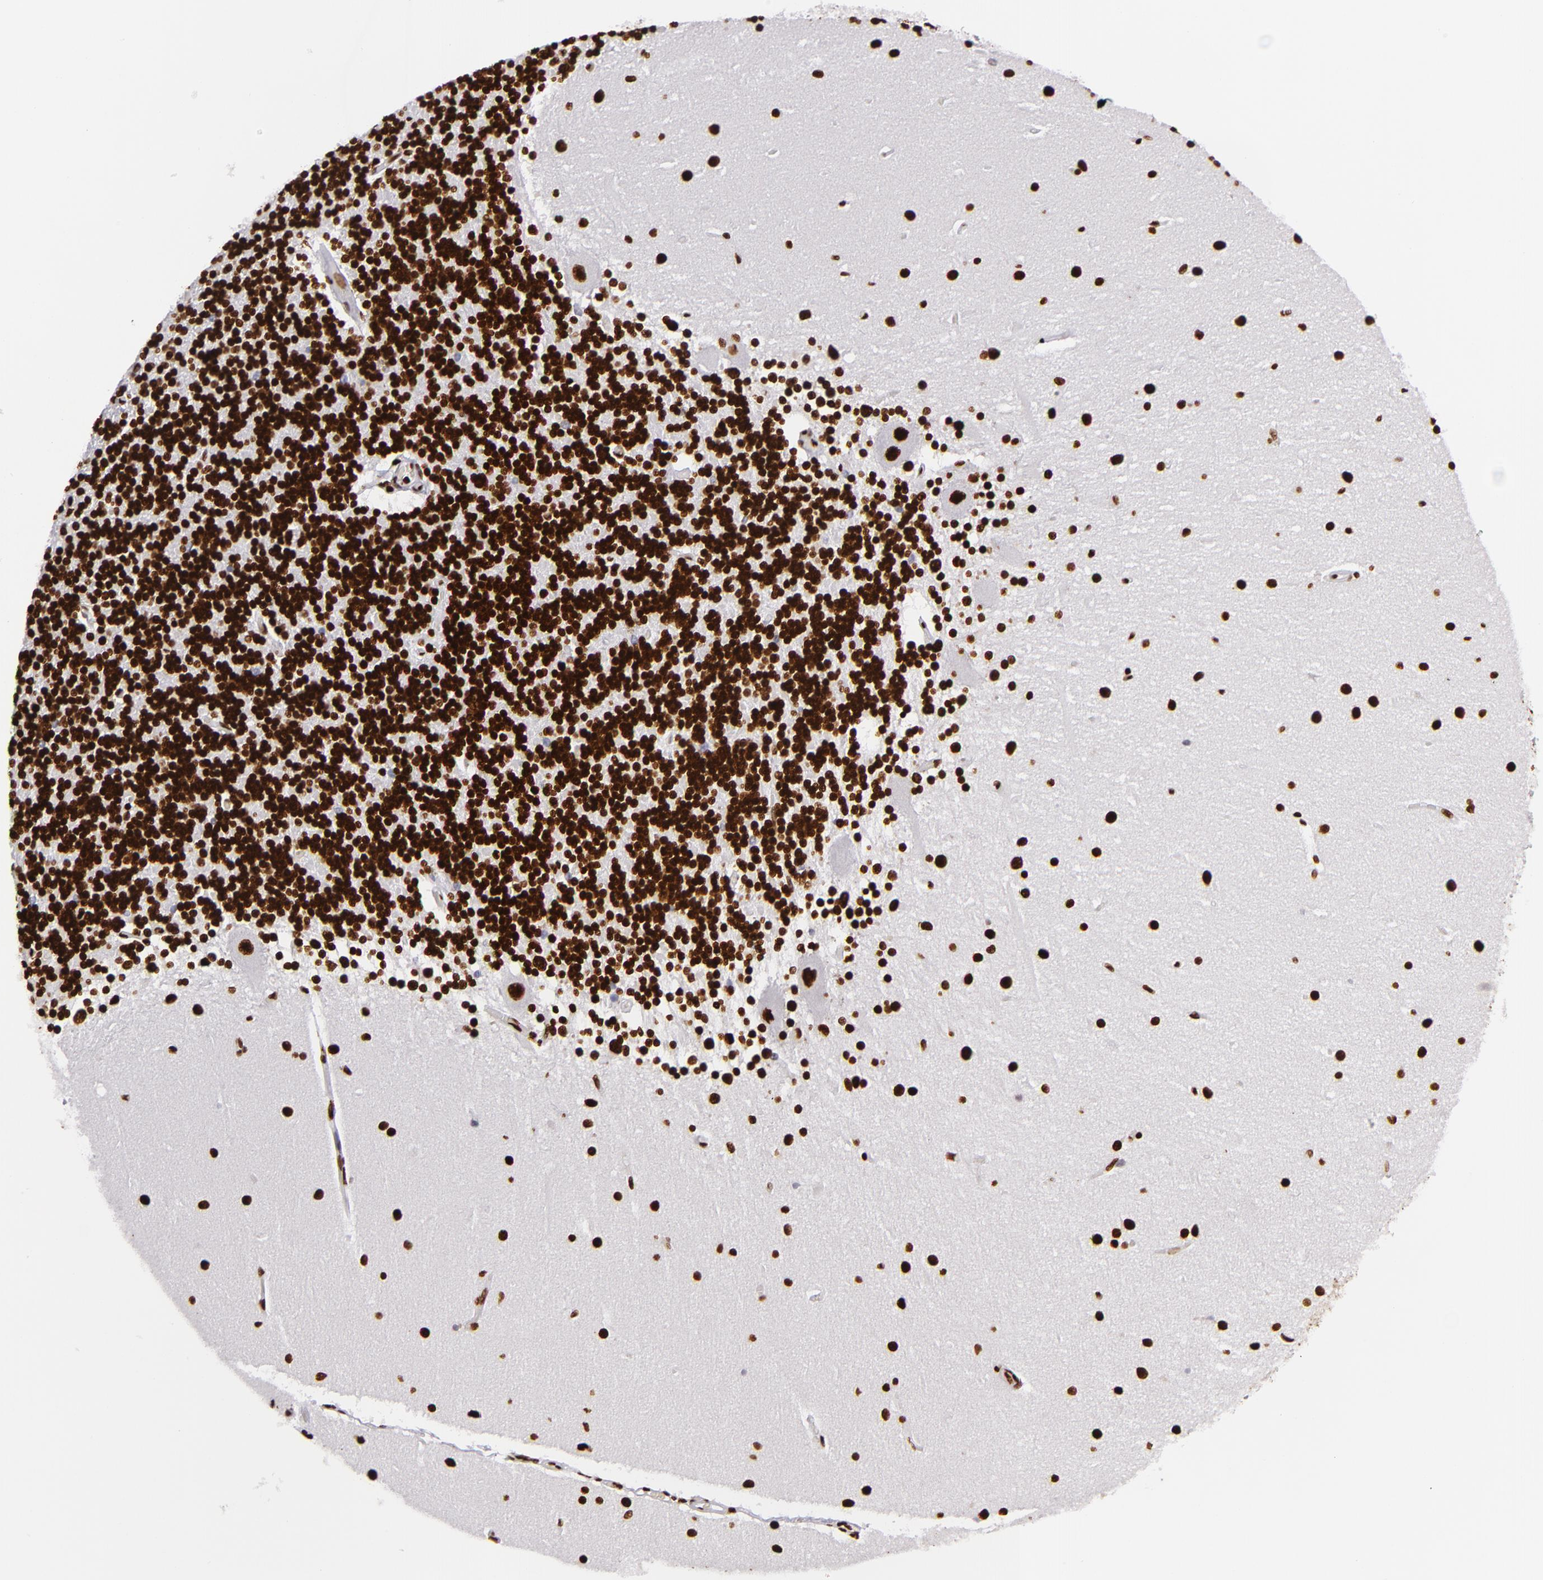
{"staining": {"intensity": "strong", "quantity": ">75%", "location": "nuclear"}, "tissue": "cerebellum", "cell_type": "Cells in granular layer", "image_type": "normal", "snomed": [{"axis": "morphology", "description": "Normal tissue, NOS"}, {"axis": "topography", "description": "Cerebellum"}], "caption": "Protein analysis of benign cerebellum demonstrates strong nuclear expression in about >75% of cells in granular layer. Nuclei are stained in blue.", "gene": "SAFB", "patient": {"sex": "female", "age": 54}}